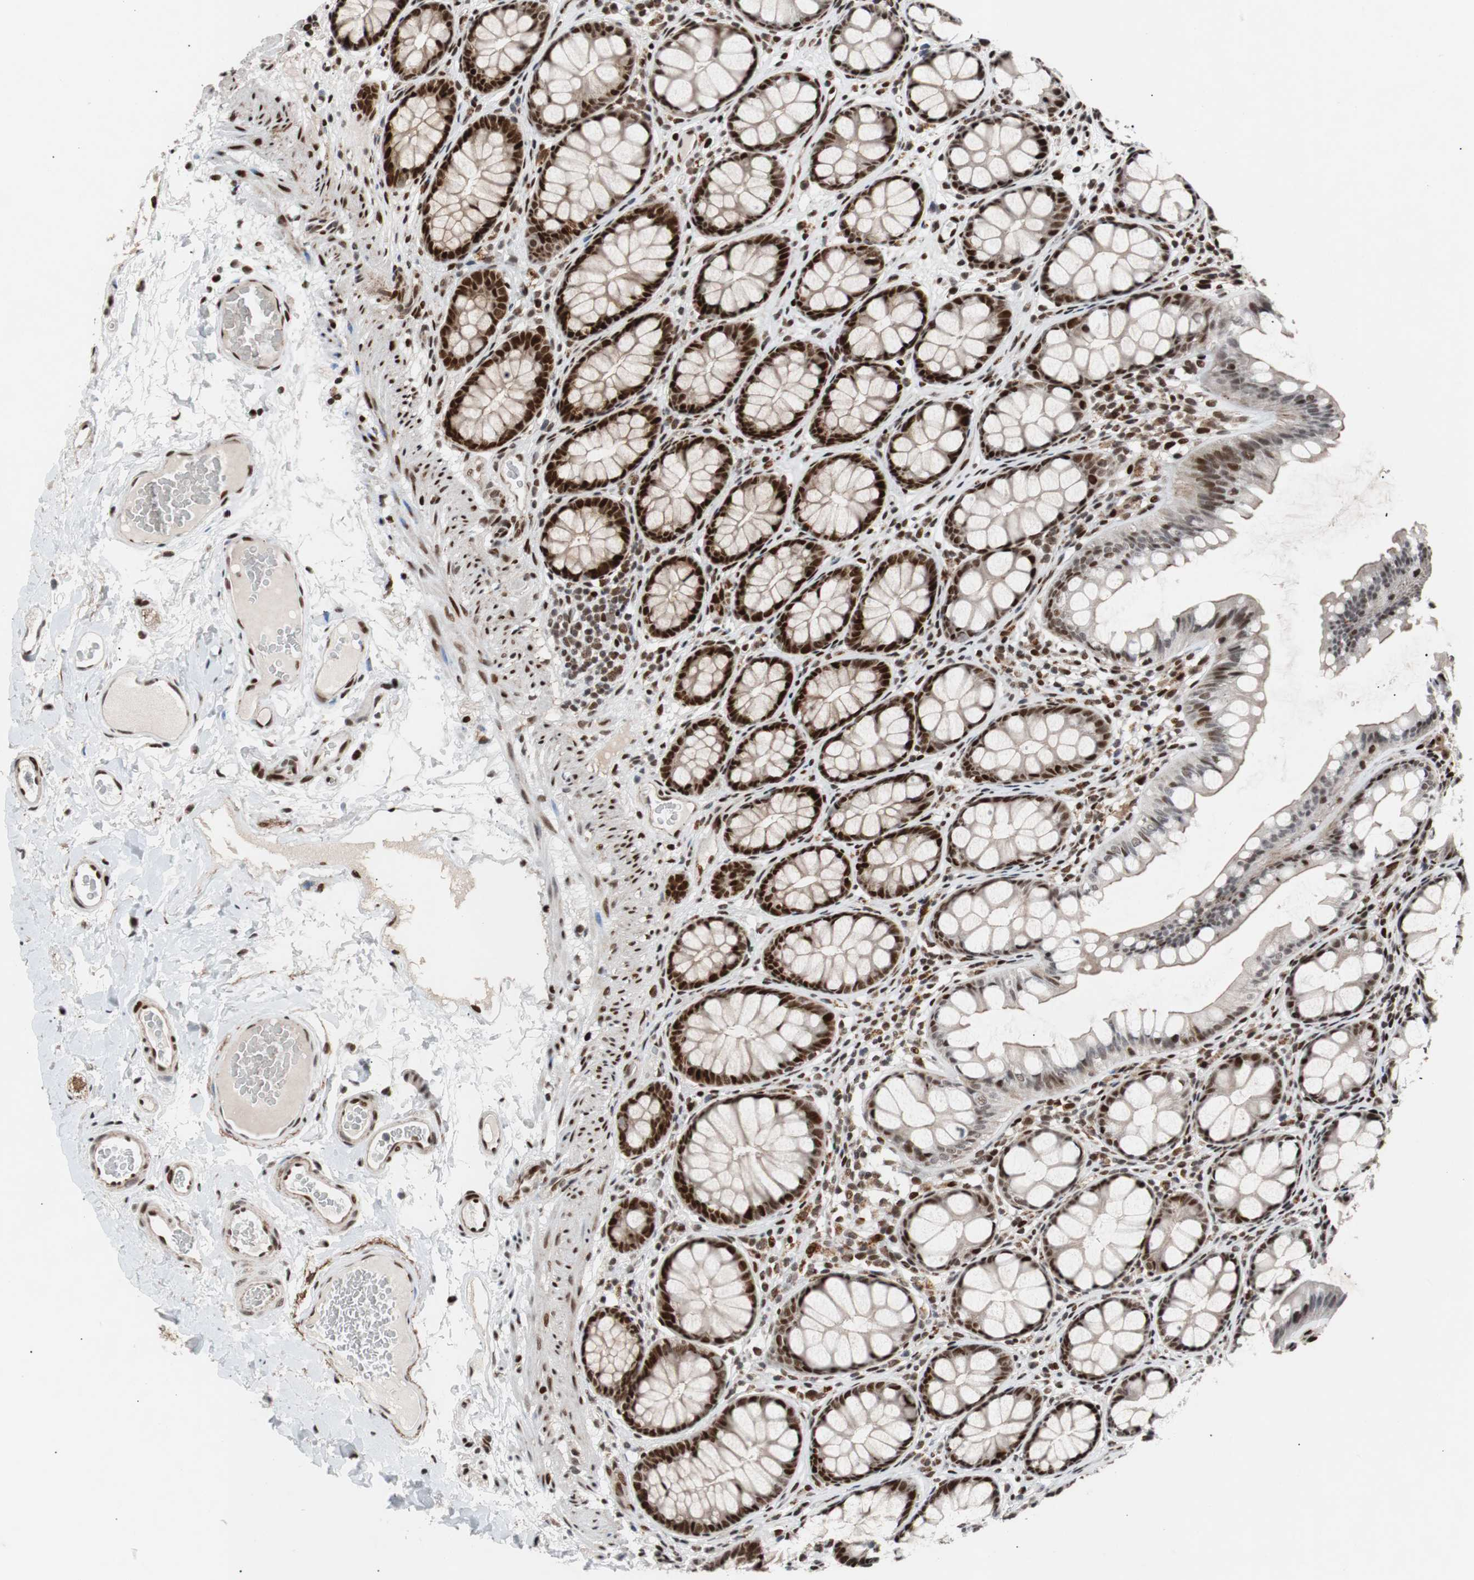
{"staining": {"intensity": "strong", "quantity": ">75%", "location": "nuclear"}, "tissue": "colon", "cell_type": "Endothelial cells", "image_type": "normal", "snomed": [{"axis": "morphology", "description": "Normal tissue, NOS"}, {"axis": "topography", "description": "Colon"}], "caption": "This histopathology image displays IHC staining of benign human colon, with high strong nuclear expression in approximately >75% of endothelial cells.", "gene": "NBL1", "patient": {"sex": "female", "age": 55}}